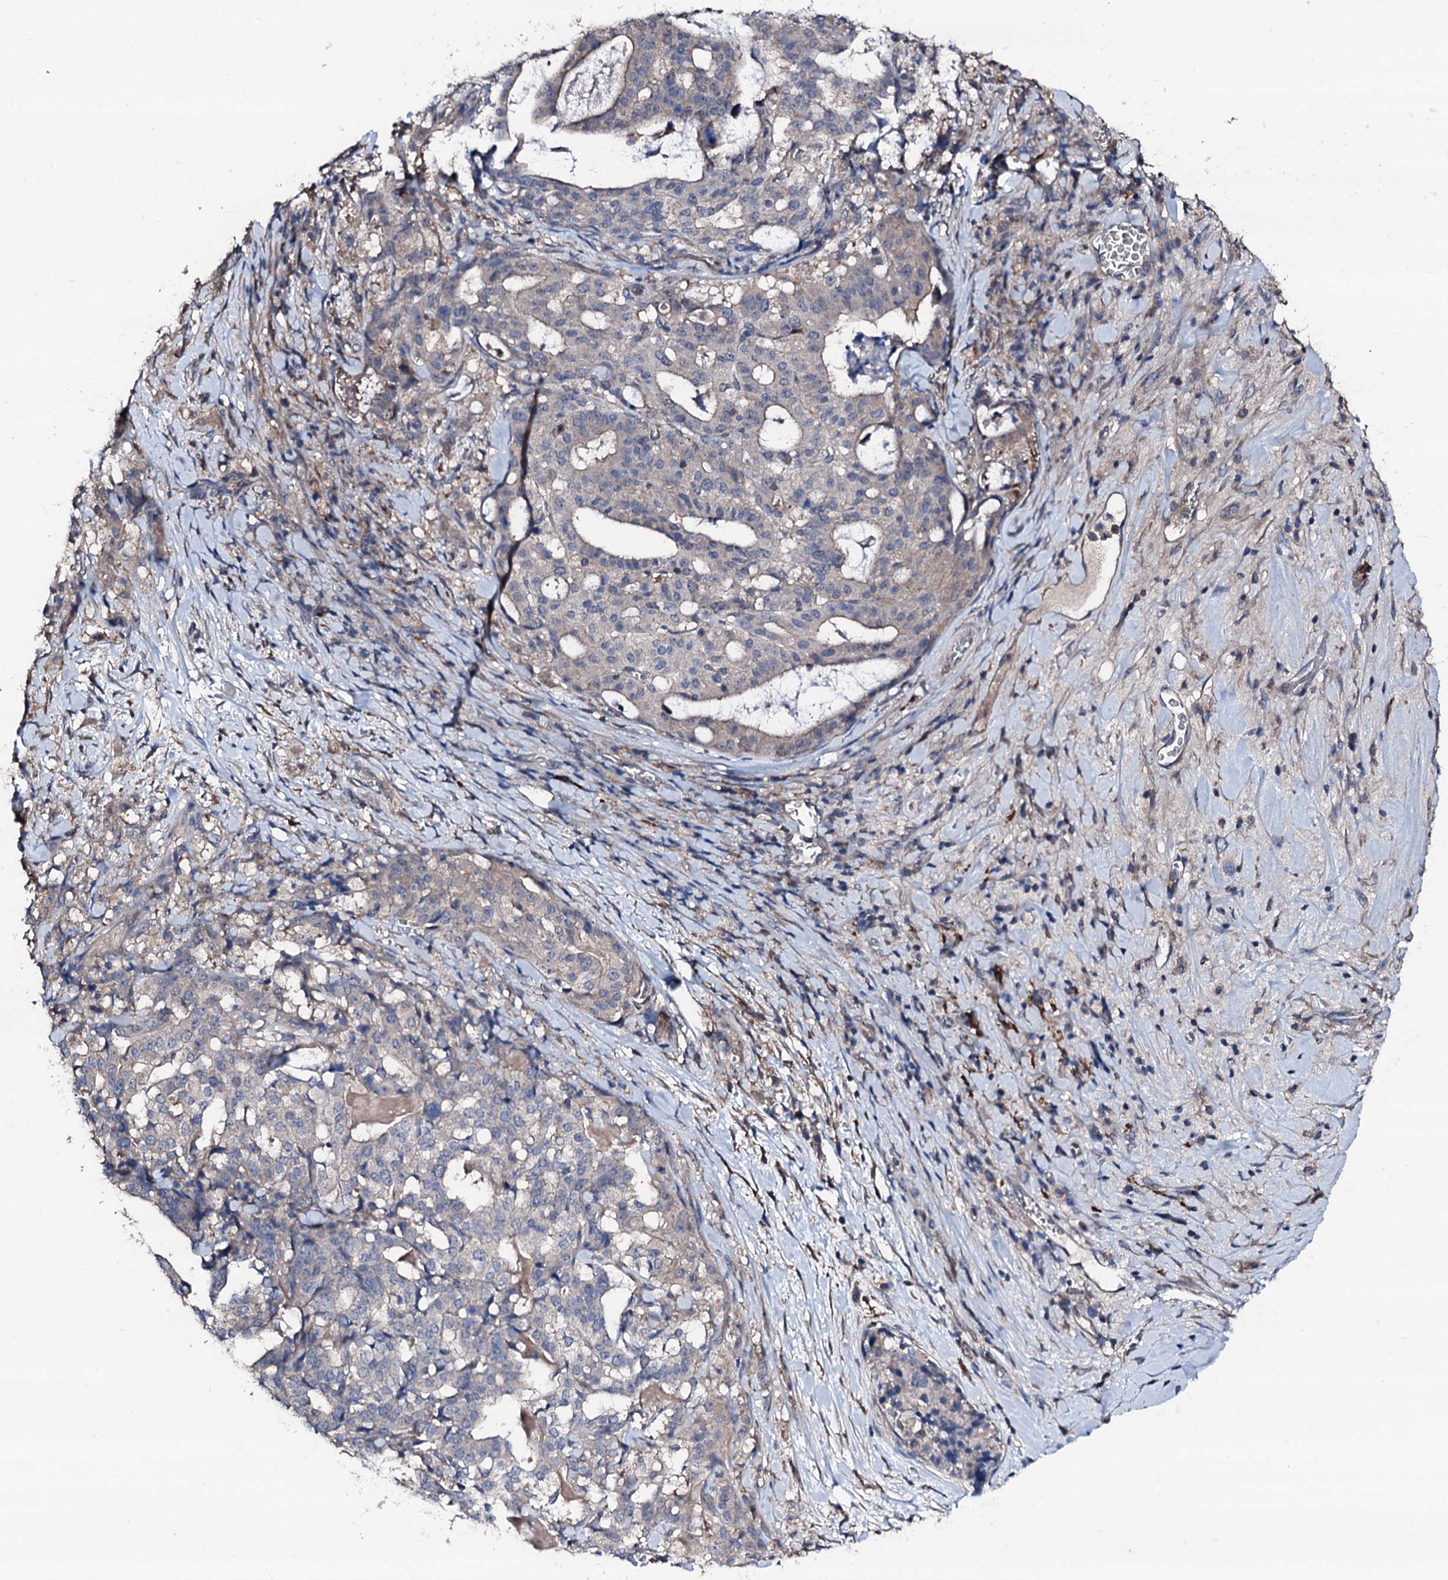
{"staining": {"intensity": "weak", "quantity": "<25%", "location": "cytoplasmic/membranous"}, "tissue": "stomach cancer", "cell_type": "Tumor cells", "image_type": "cancer", "snomed": [{"axis": "morphology", "description": "Adenocarcinoma, NOS"}, {"axis": "topography", "description": "Stomach"}], "caption": "Image shows no significant protein expression in tumor cells of stomach adenocarcinoma.", "gene": "TRAFD1", "patient": {"sex": "male", "age": 48}}